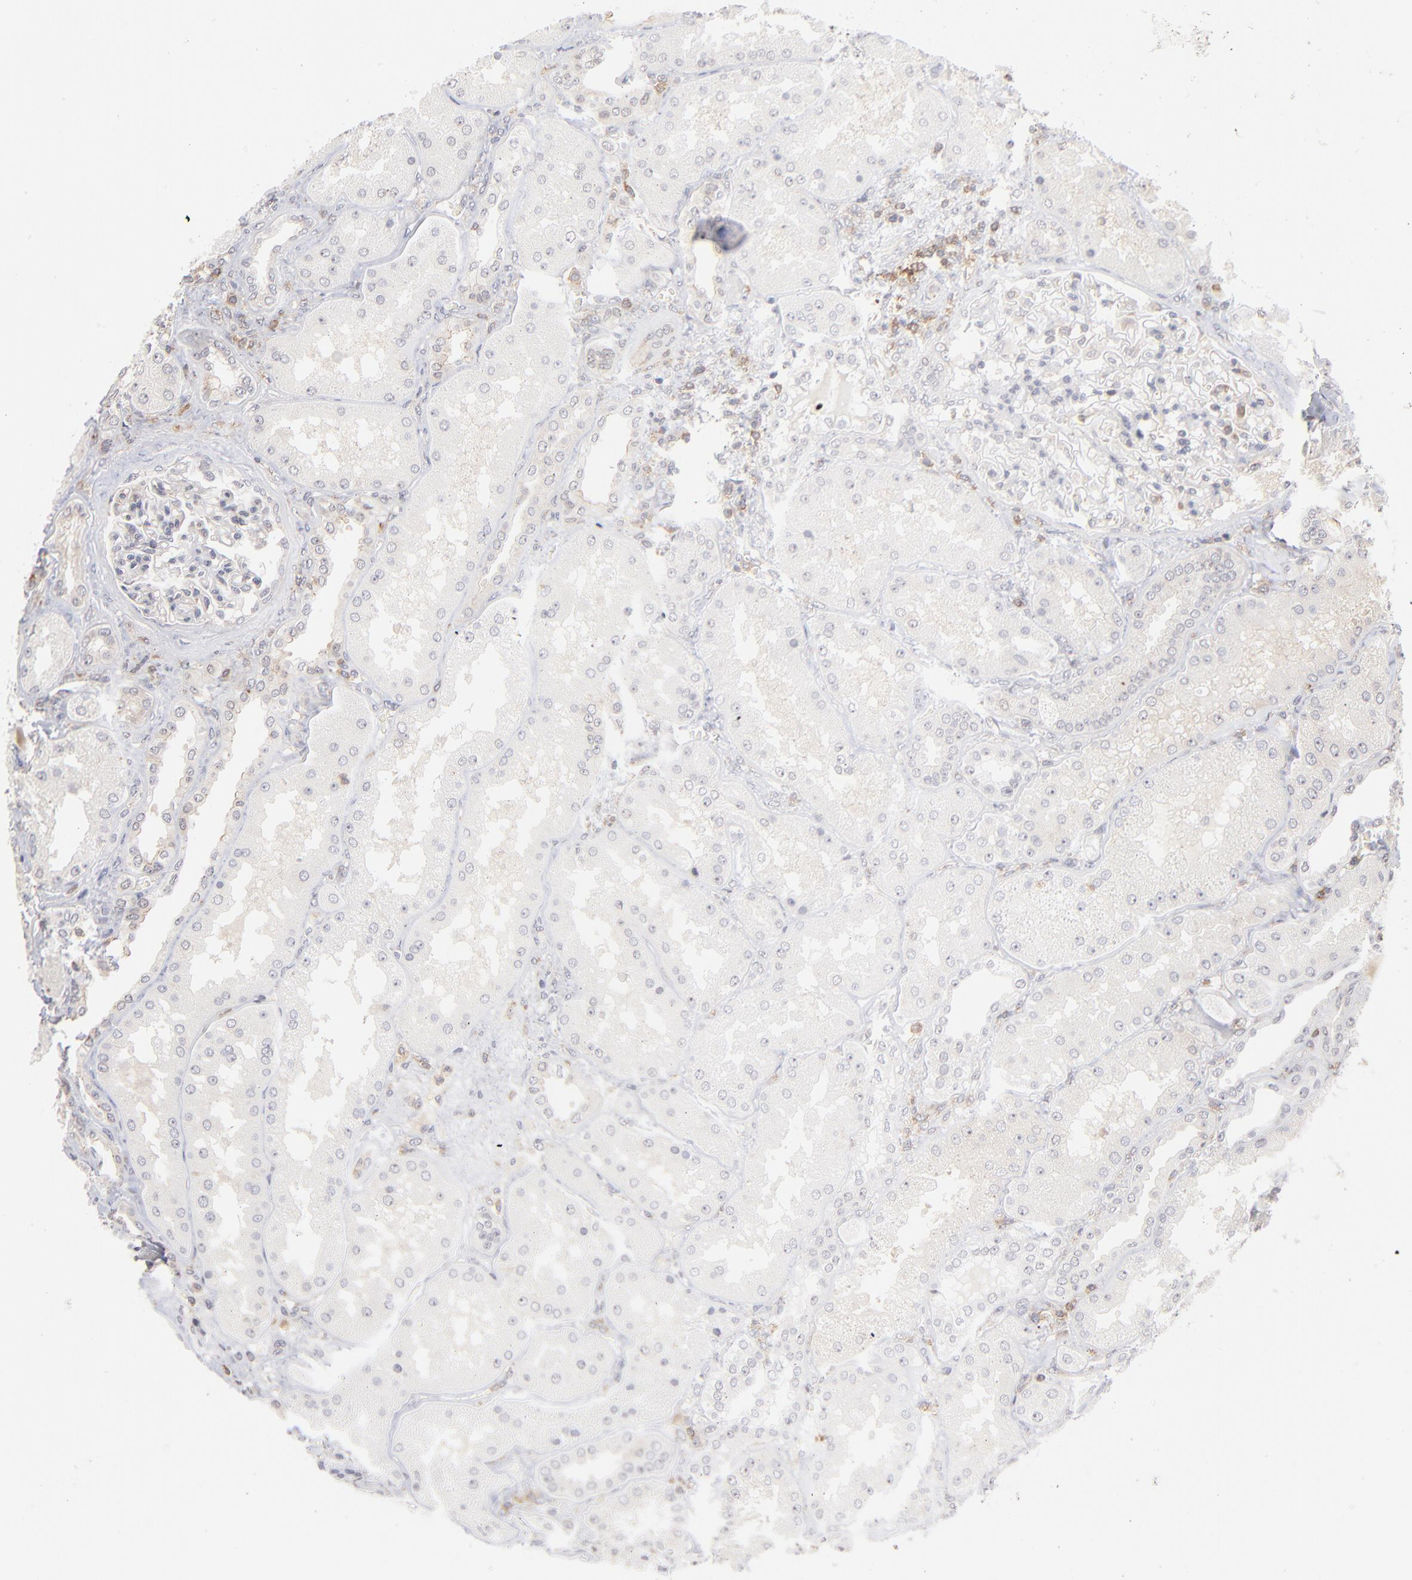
{"staining": {"intensity": "negative", "quantity": "none", "location": "none"}, "tissue": "kidney", "cell_type": "Cells in glomeruli", "image_type": "normal", "snomed": [{"axis": "morphology", "description": "Normal tissue, NOS"}, {"axis": "topography", "description": "Kidney"}], "caption": "Image shows no significant protein staining in cells in glomeruli of unremarkable kidney. (DAB (3,3'-diaminobenzidine) IHC visualized using brightfield microscopy, high magnification).", "gene": "WIPF1", "patient": {"sex": "female", "age": 56}}